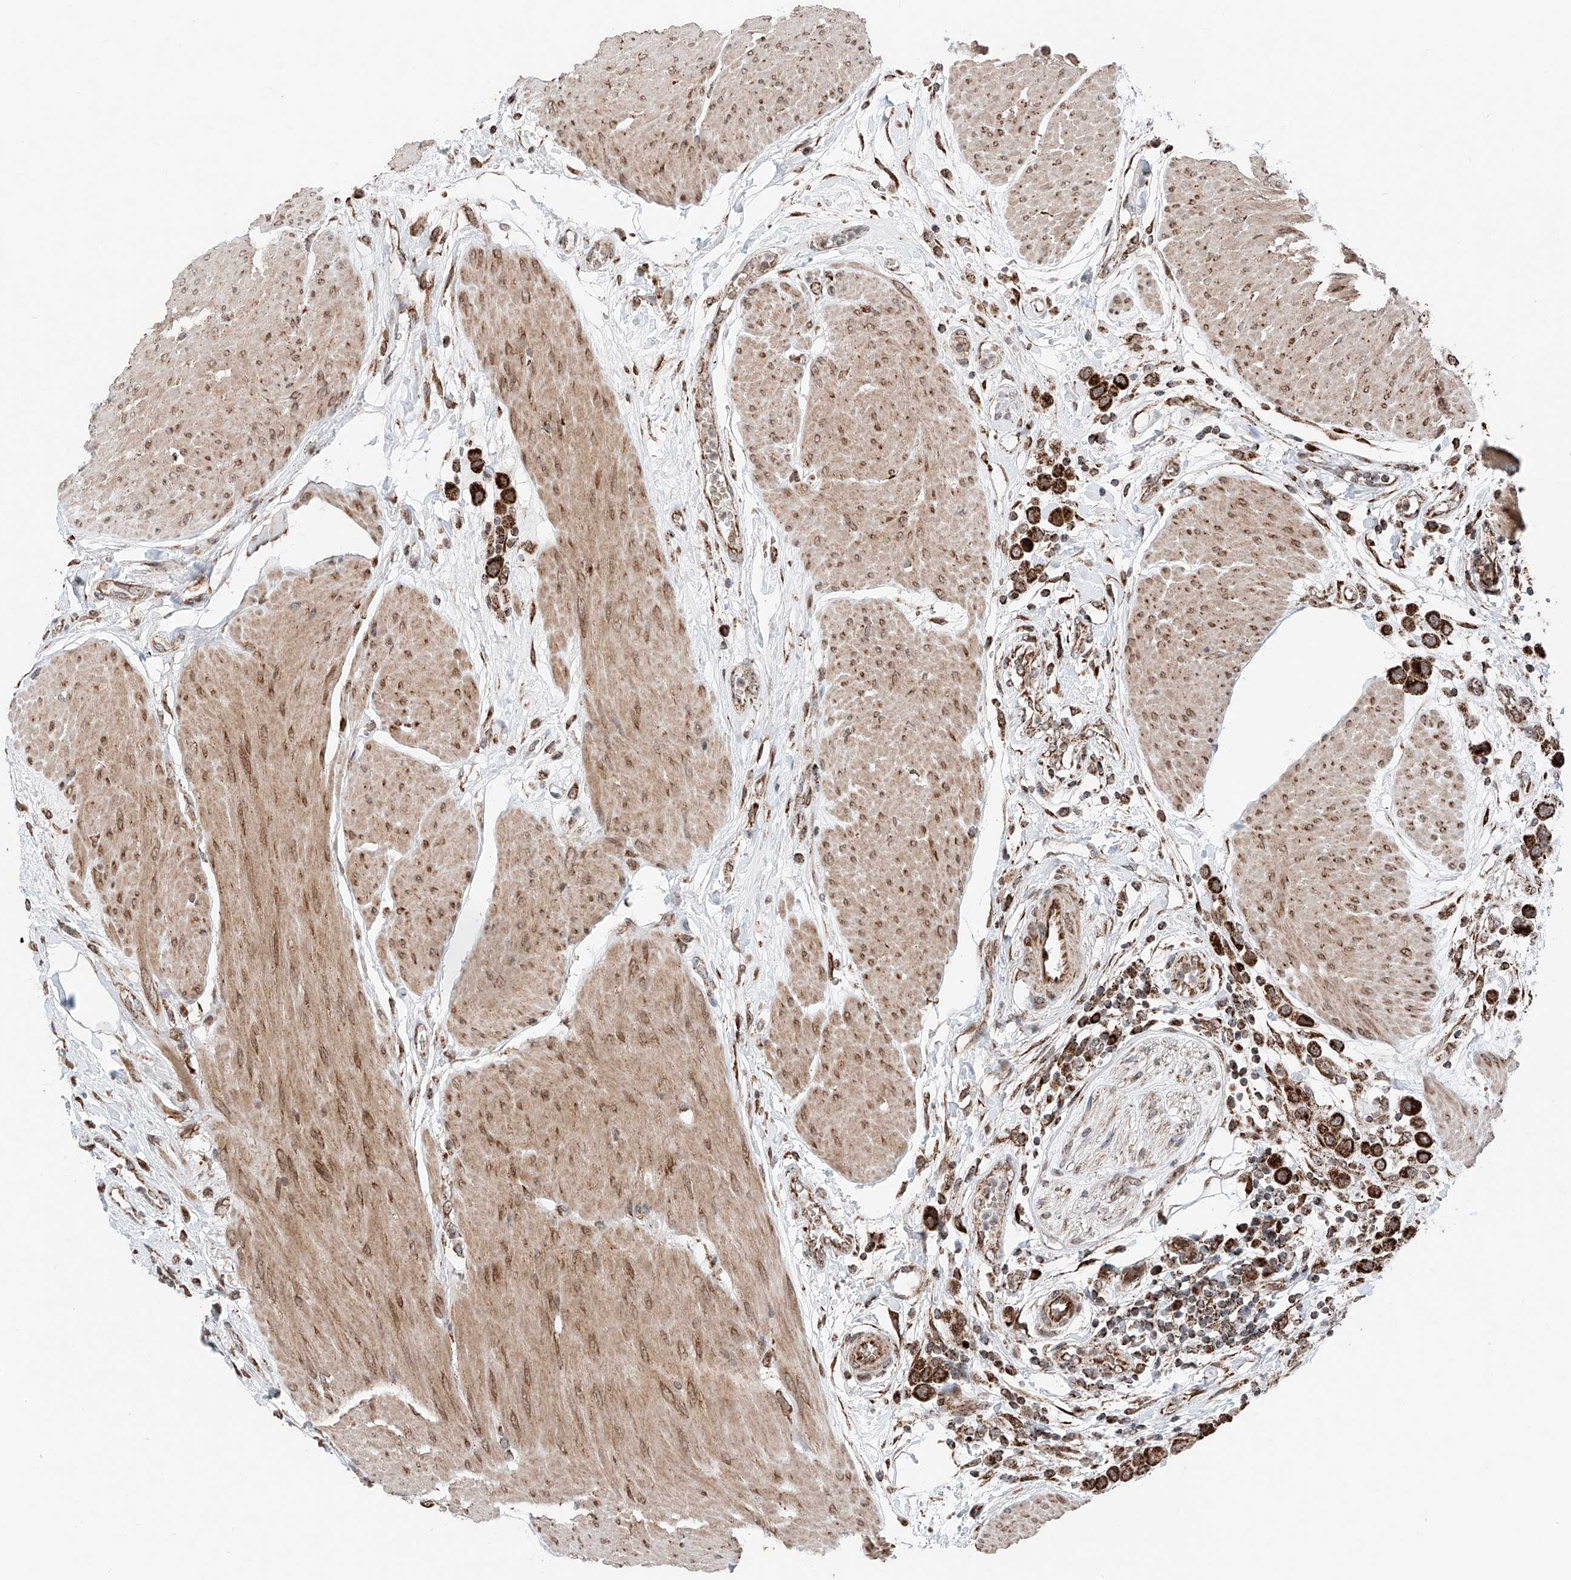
{"staining": {"intensity": "strong", "quantity": ">75%", "location": "cytoplasmic/membranous"}, "tissue": "urothelial cancer", "cell_type": "Tumor cells", "image_type": "cancer", "snomed": [{"axis": "morphology", "description": "Urothelial carcinoma, High grade"}, {"axis": "topography", "description": "Urinary bladder"}], "caption": "Urothelial cancer tissue displays strong cytoplasmic/membranous positivity in about >75% of tumor cells, visualized by immunohistochemistry.", "gene": "ZSCAN29", "patient": {"sex": "male", "age": 50}}